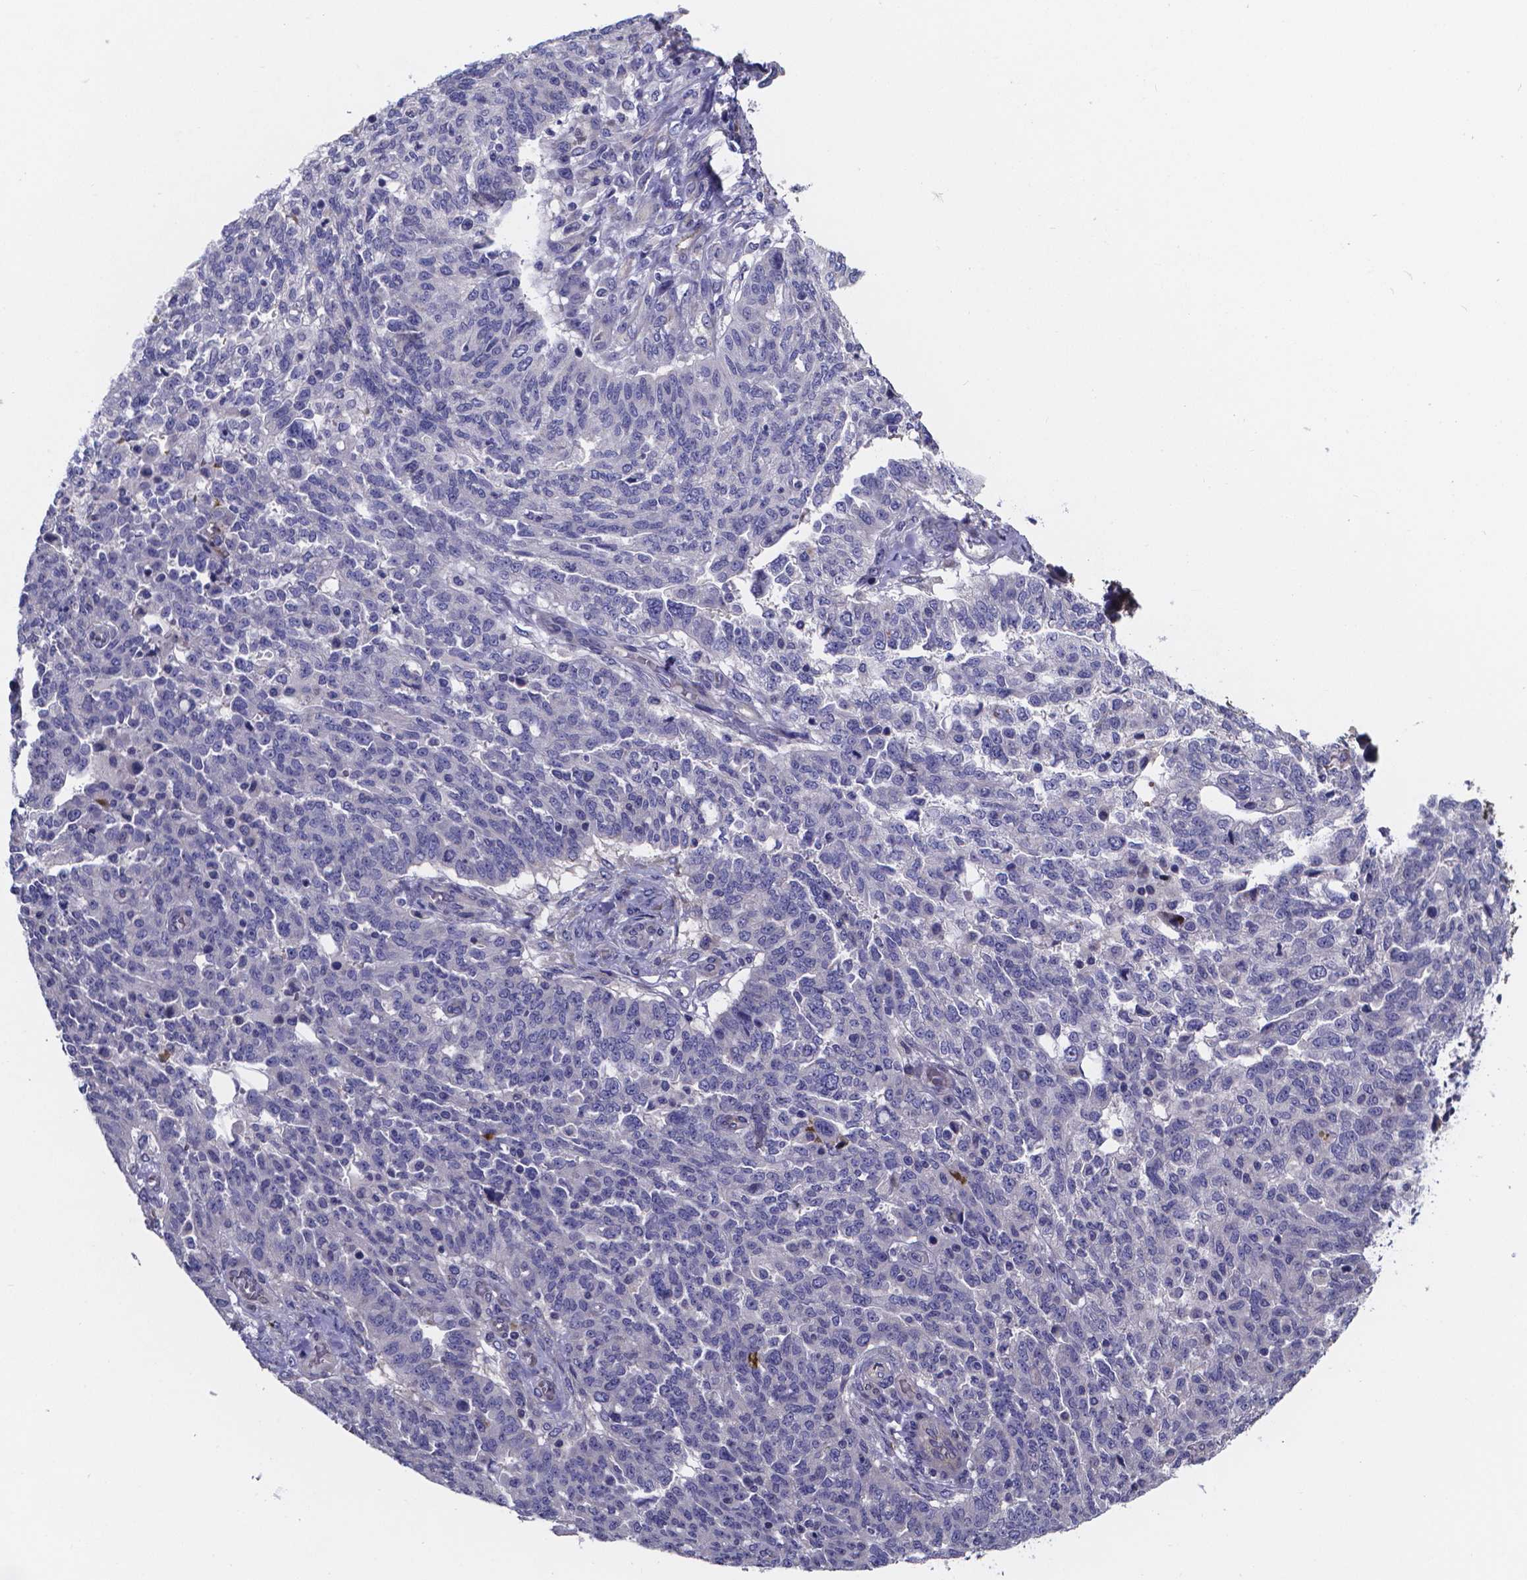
{"staining": {"intensity": "negative", "quantity": "none", "location": "none"}, "tissue": "ovarian cancer", "cell_type": "Tumor cells", "image_type": "cancer", "snomed": [{"axis": "morphology", "description": "Cystadenocarcinoma, serous, NOS"}, {"axis": "topography", "description": "Ovary"}], "caption": "DAB immunohistochemical staining of human ovarian cancer reveals no significant positivity in tumor cells.", "gene": "SFRP4", "patient": {"sex": "female", "age": 67}}